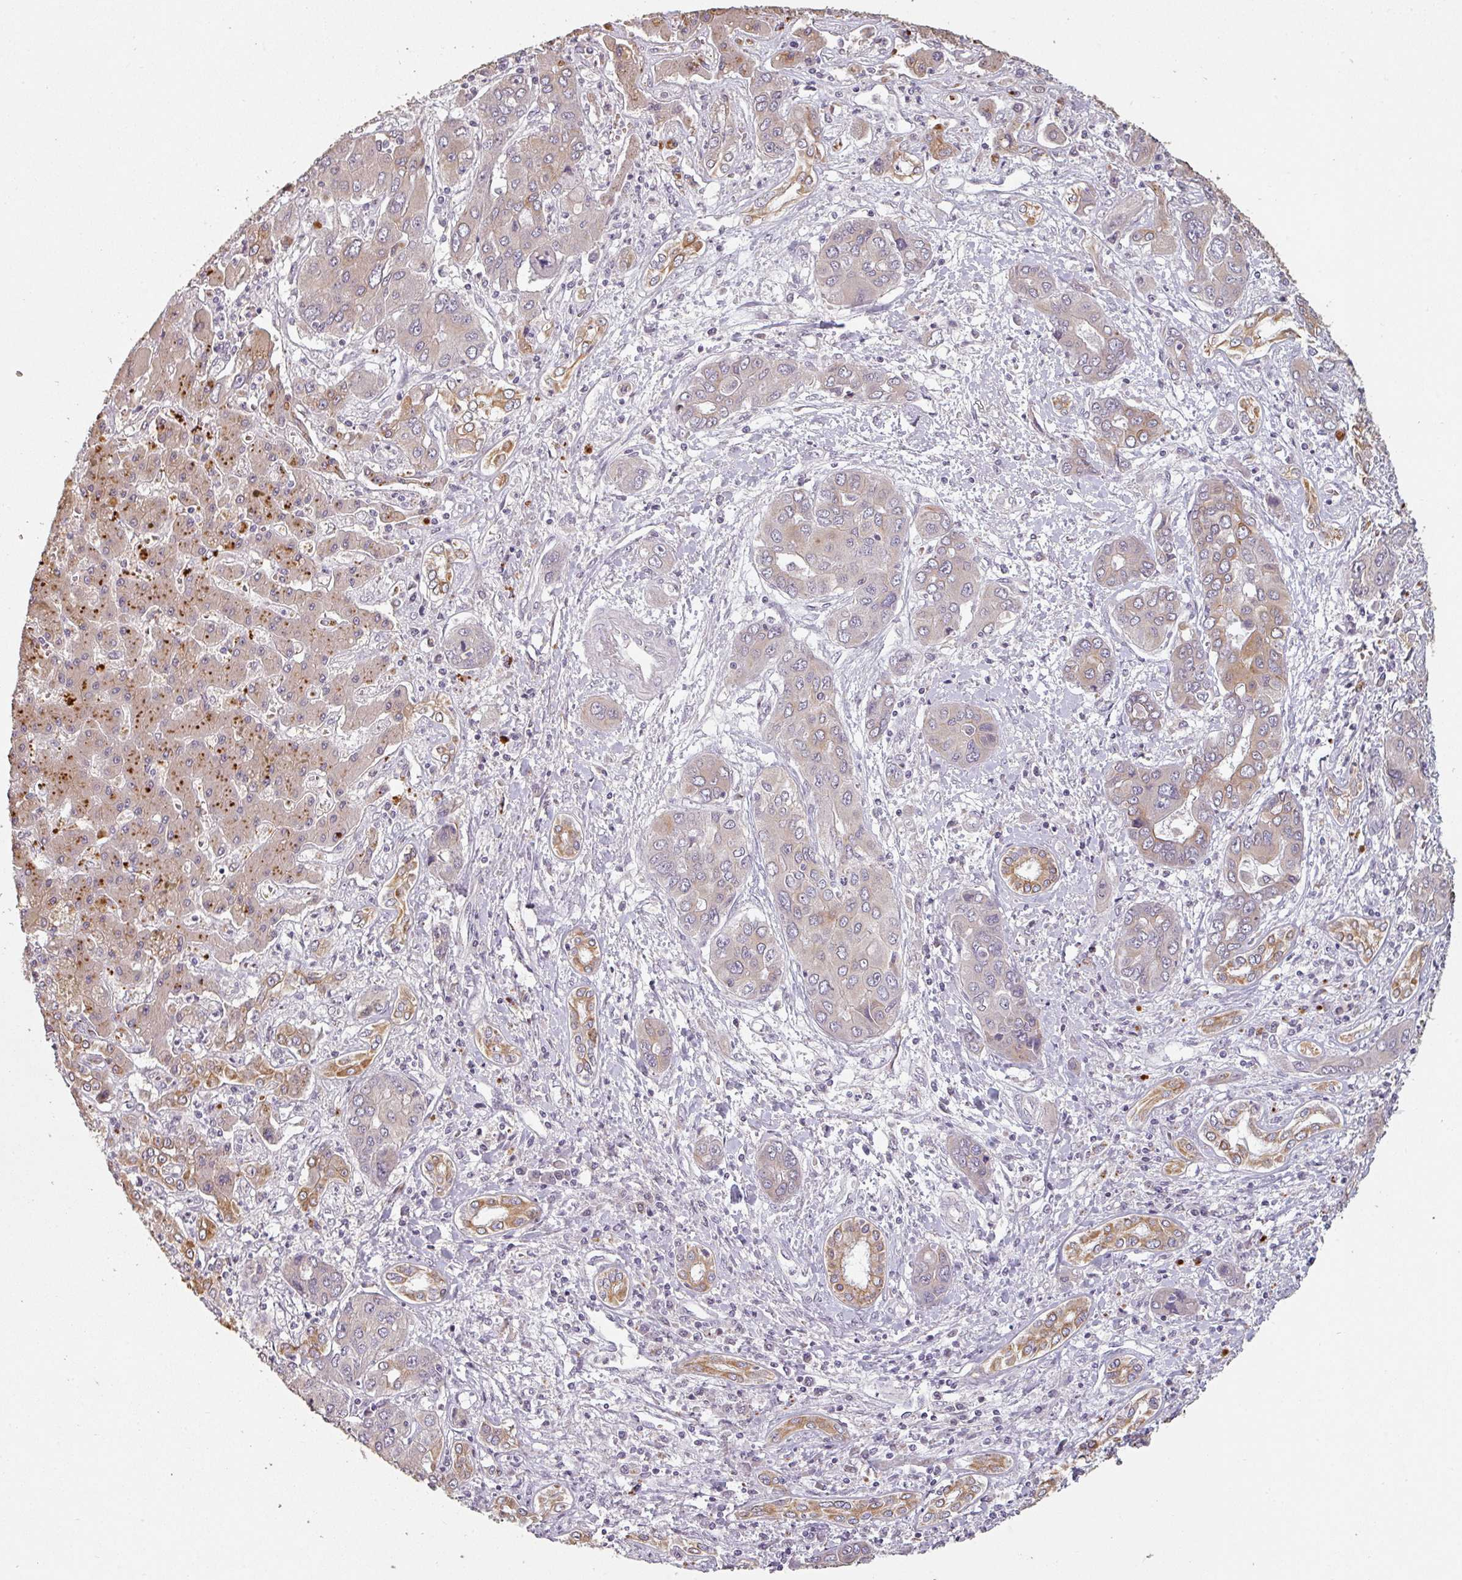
{"staining": {"intensity": "moderate", "quantity": "<25%", "location": "cytoplasmic/membranous"}, "tissue": "liver cancer", "cell_type": "Tumor cells", "image_type": "cancer", "snomed": [{"axis": "morphology", "description": "Cholangiocarcinoma"}, {"axis": "topography", "description": "Liver"}], "caption": "Tumor cells exhibit low levels of moderate cytoplasmic/membranous staining in approximately <25% of cells in human liver cholangiocarcinoma.", "gene": "LYPLA1", "patient": {"sex": "male", "age": 67}}